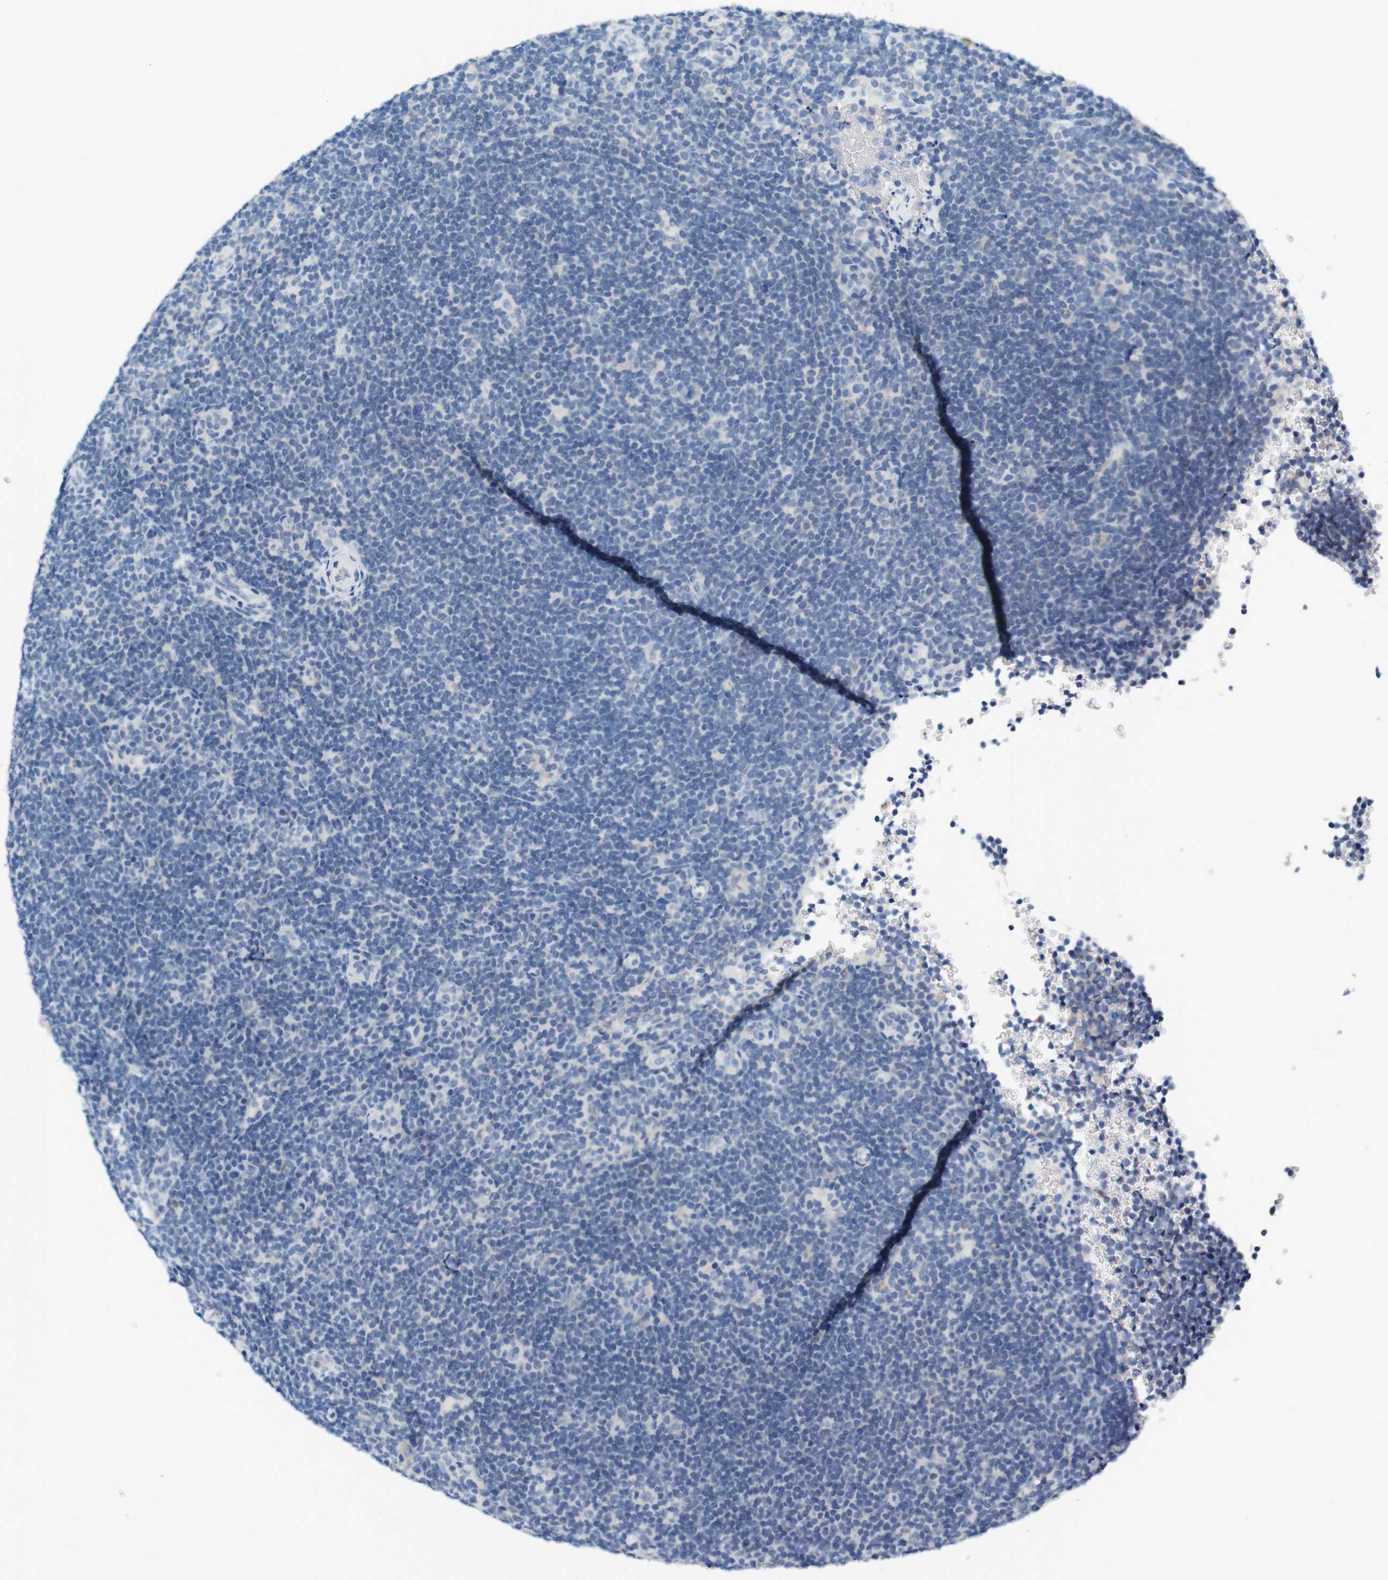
{"staining": {"intensity": "negative", "quantity": "none", "location": "none"}, "tissue": "lymphoma", "cell_type": "Tumor cells", "image_type": "cancer", "snomed": [{"axis": "morphology", "description": "Hodgkin's disease, NOS"}, {"axis": "topography", "description": "Lymph node"}], "caption": "This is a histopathology image of immunohistochemistry staining of lymphoma, which shows no expression in tumor cells.", "gene": "LRRK2", "patient": {"sex": "female", "age": 57}}